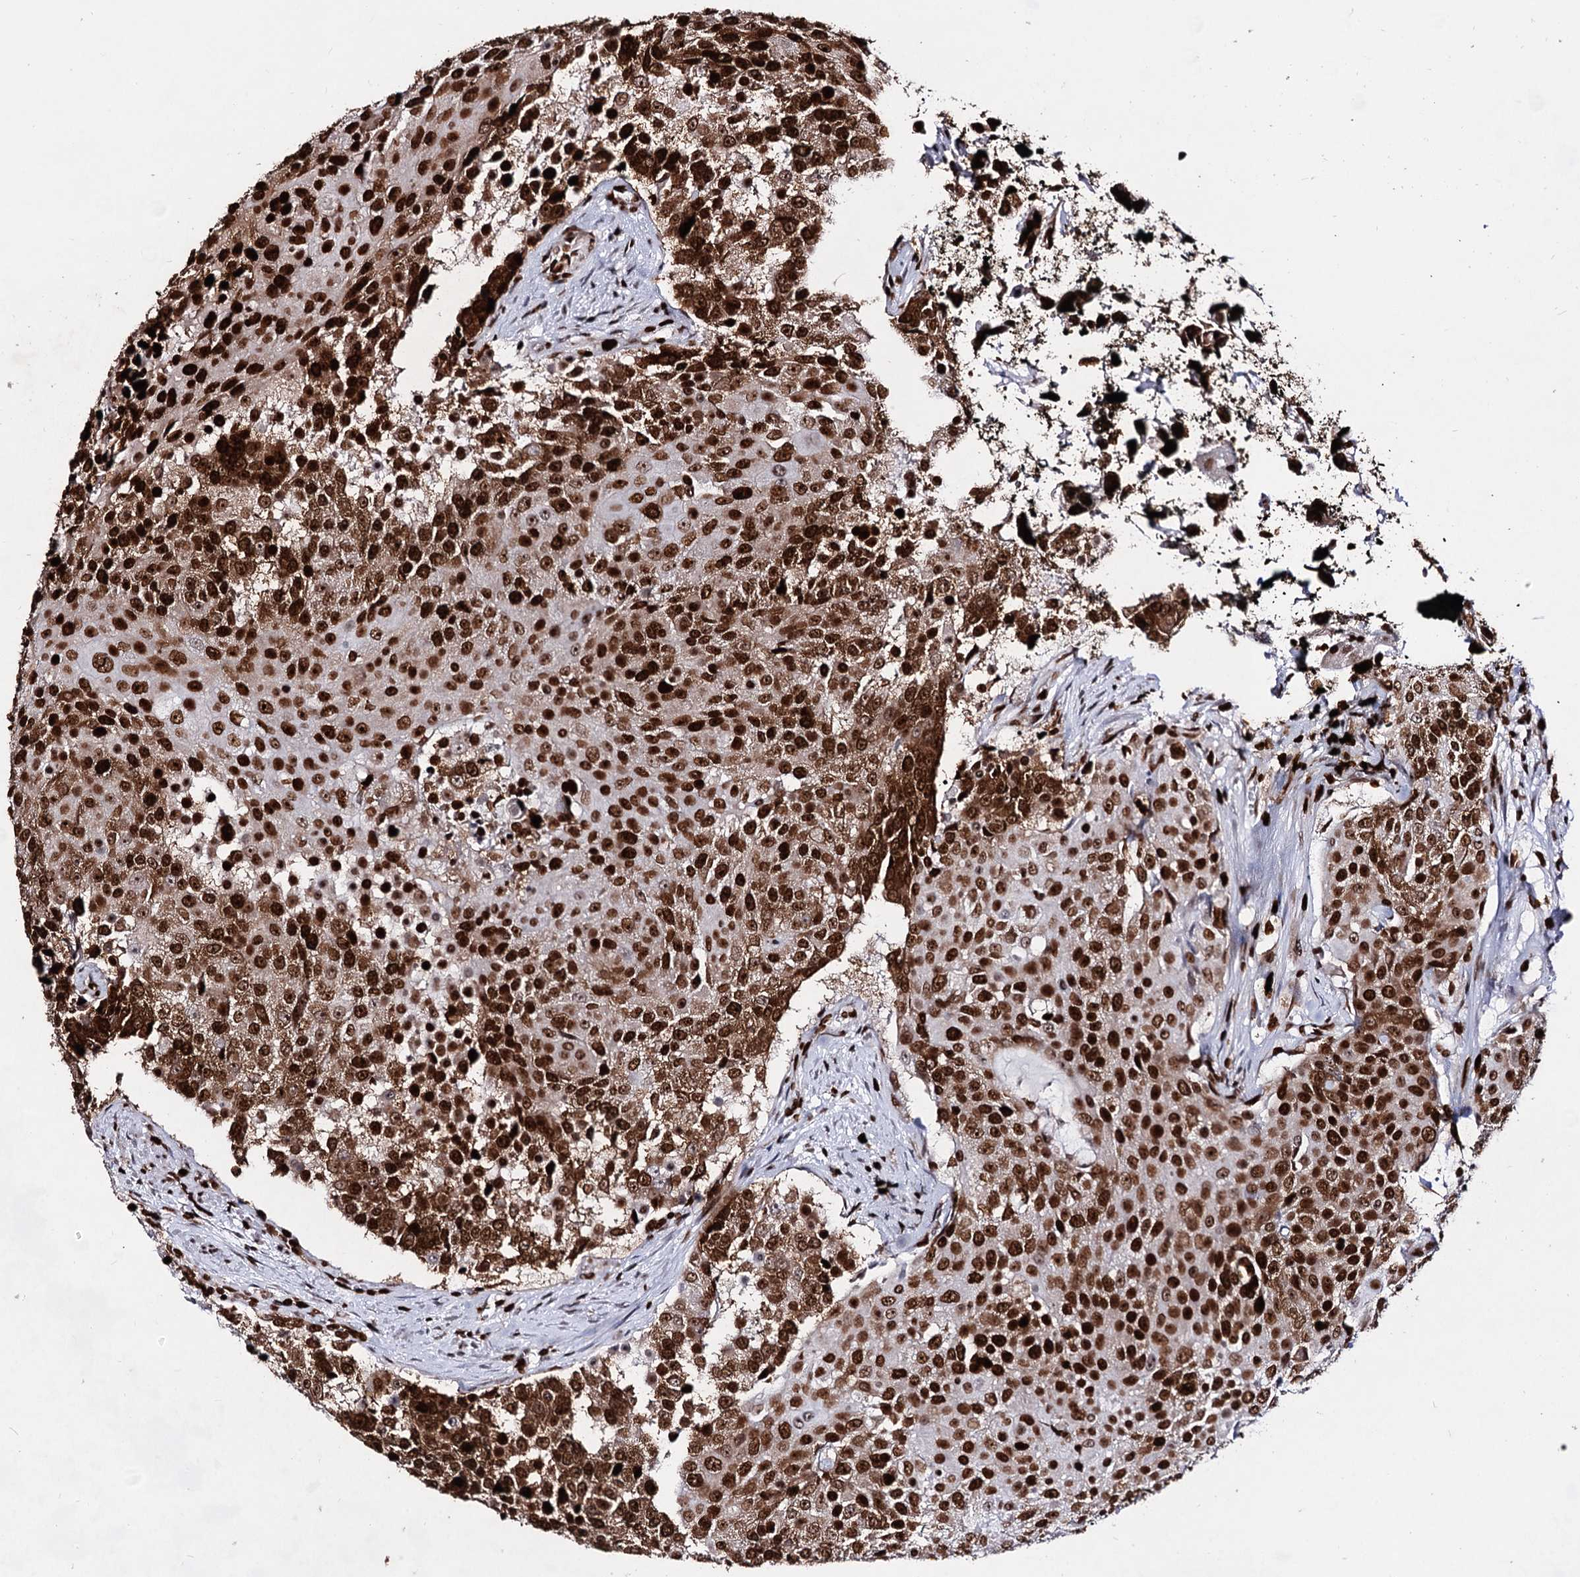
{"staining": {"intensity": "strong", "quantity": ">75%", "location": "nuclear"}, "tissue": "urothelial cancer", "cell_type": "Tumor cells", "image_type": "cancer", "snomed": [{"axis": "morphology", "description": "Urothelial carcinoma, High grade"}, {"axis": "topography", "description": "Urinary bladder"}], "caption": "High-grade urothelial carcinoma tissue shows strong nuclear expression in approximately >75% of tumor cells, visualized by immunohistochemistry.", "gene": "HMGB2", "patient": {"sex": "female", "age": 63}}